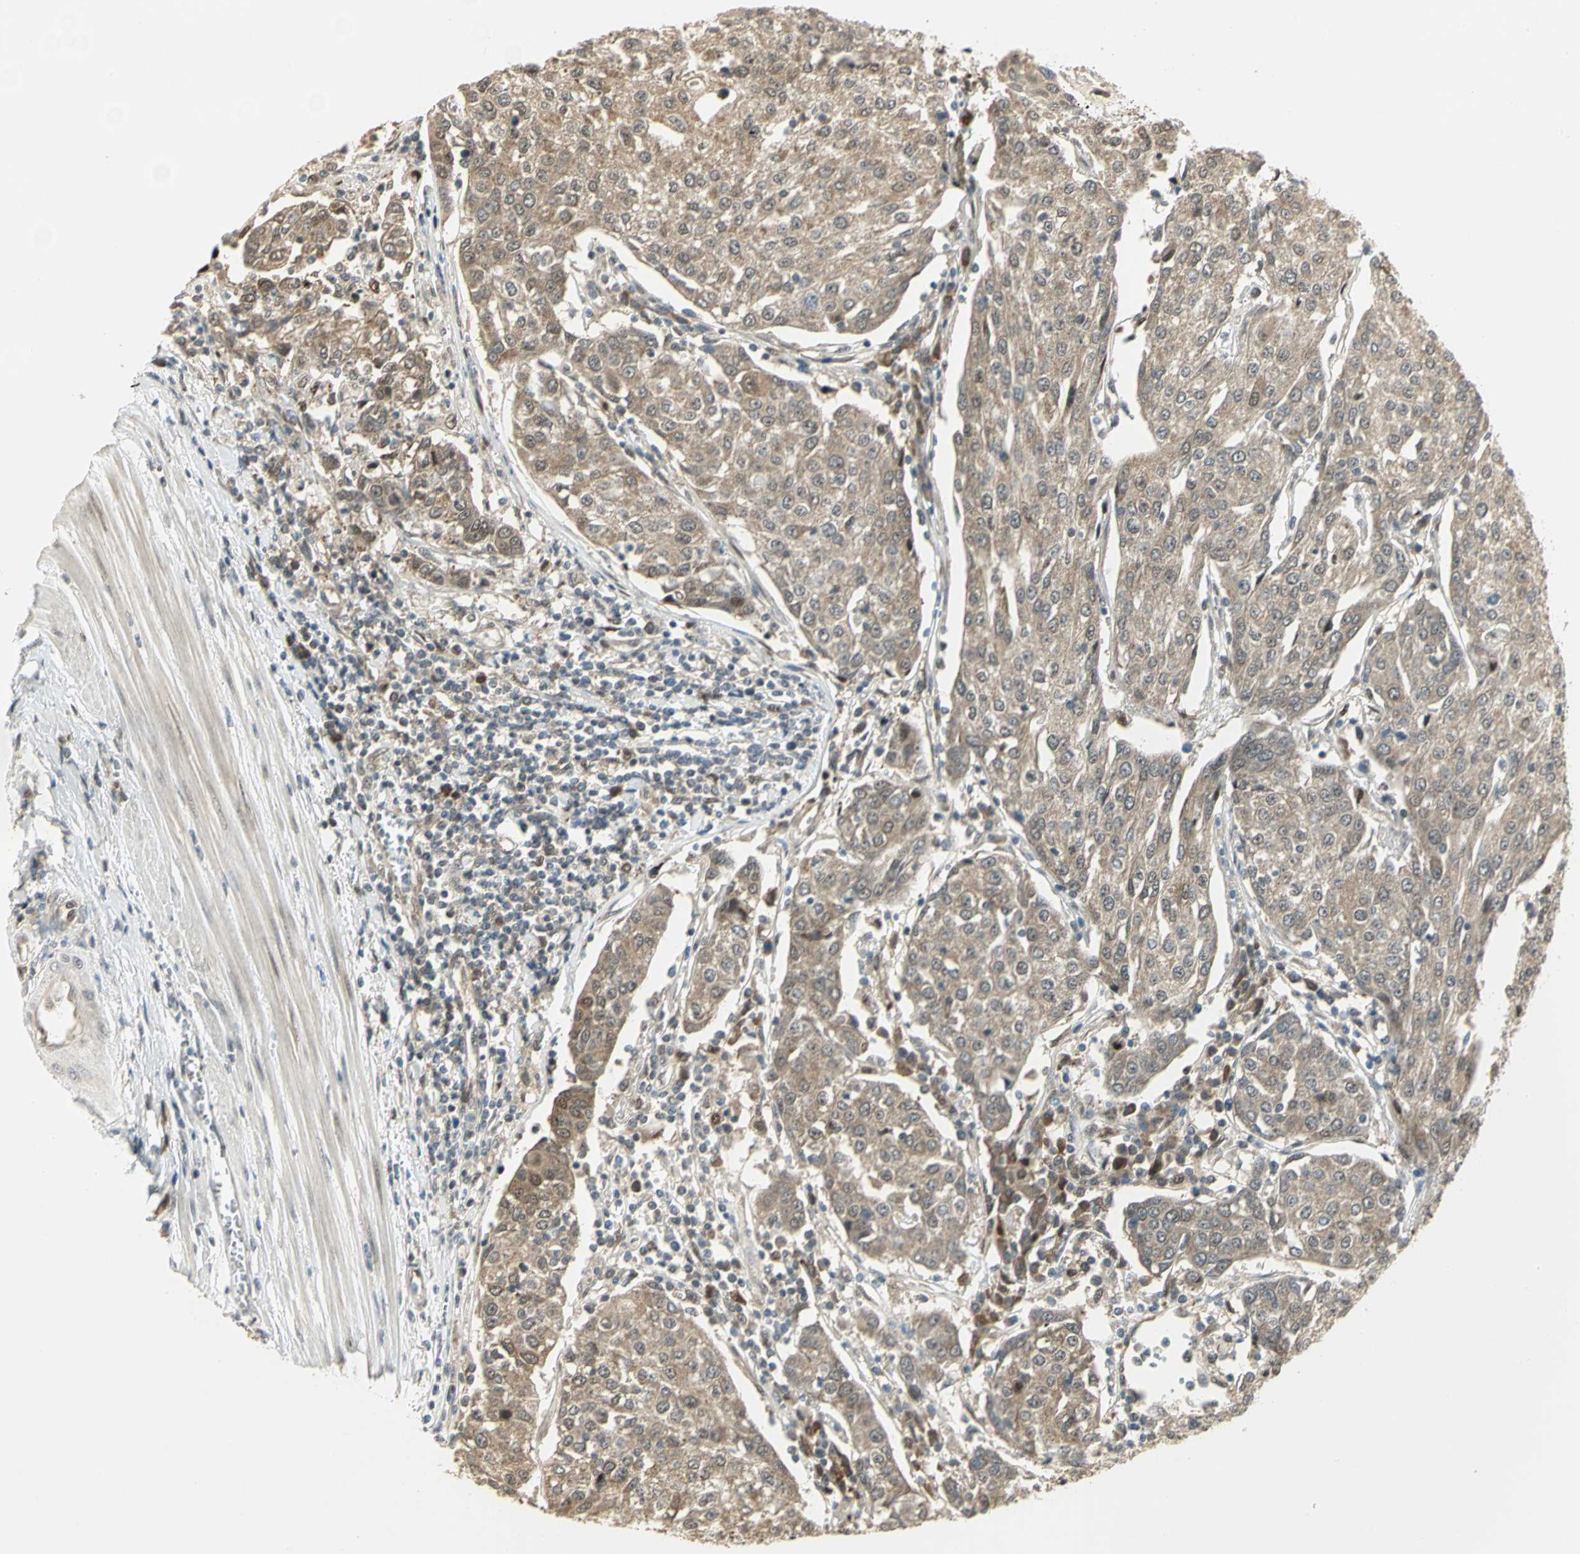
{"staining": {"intensity": "weak", "quantity": ">75%", "location": "cytoplasmic/membranous"}, "tissue": "urothelial cancer", "cell_type": "Tumor cells", "image_type": "cancer", "snomed": [{"axis": "morphology", "description": "Urothelial carcinoma, High grade"}, {"axis": "topography", "description": "Urinary bladder"}], "caption": "This histopathology image exhibits urothelial cancer stained with immunohistochemistry to label a protein in brown. The cytoplasmic/membranous of tumor cells show weak positivity for the protein. Nuclei are counter-stained blue.", "gene": "PSMC4", "patient": {"sex": "female", "age": 85}}